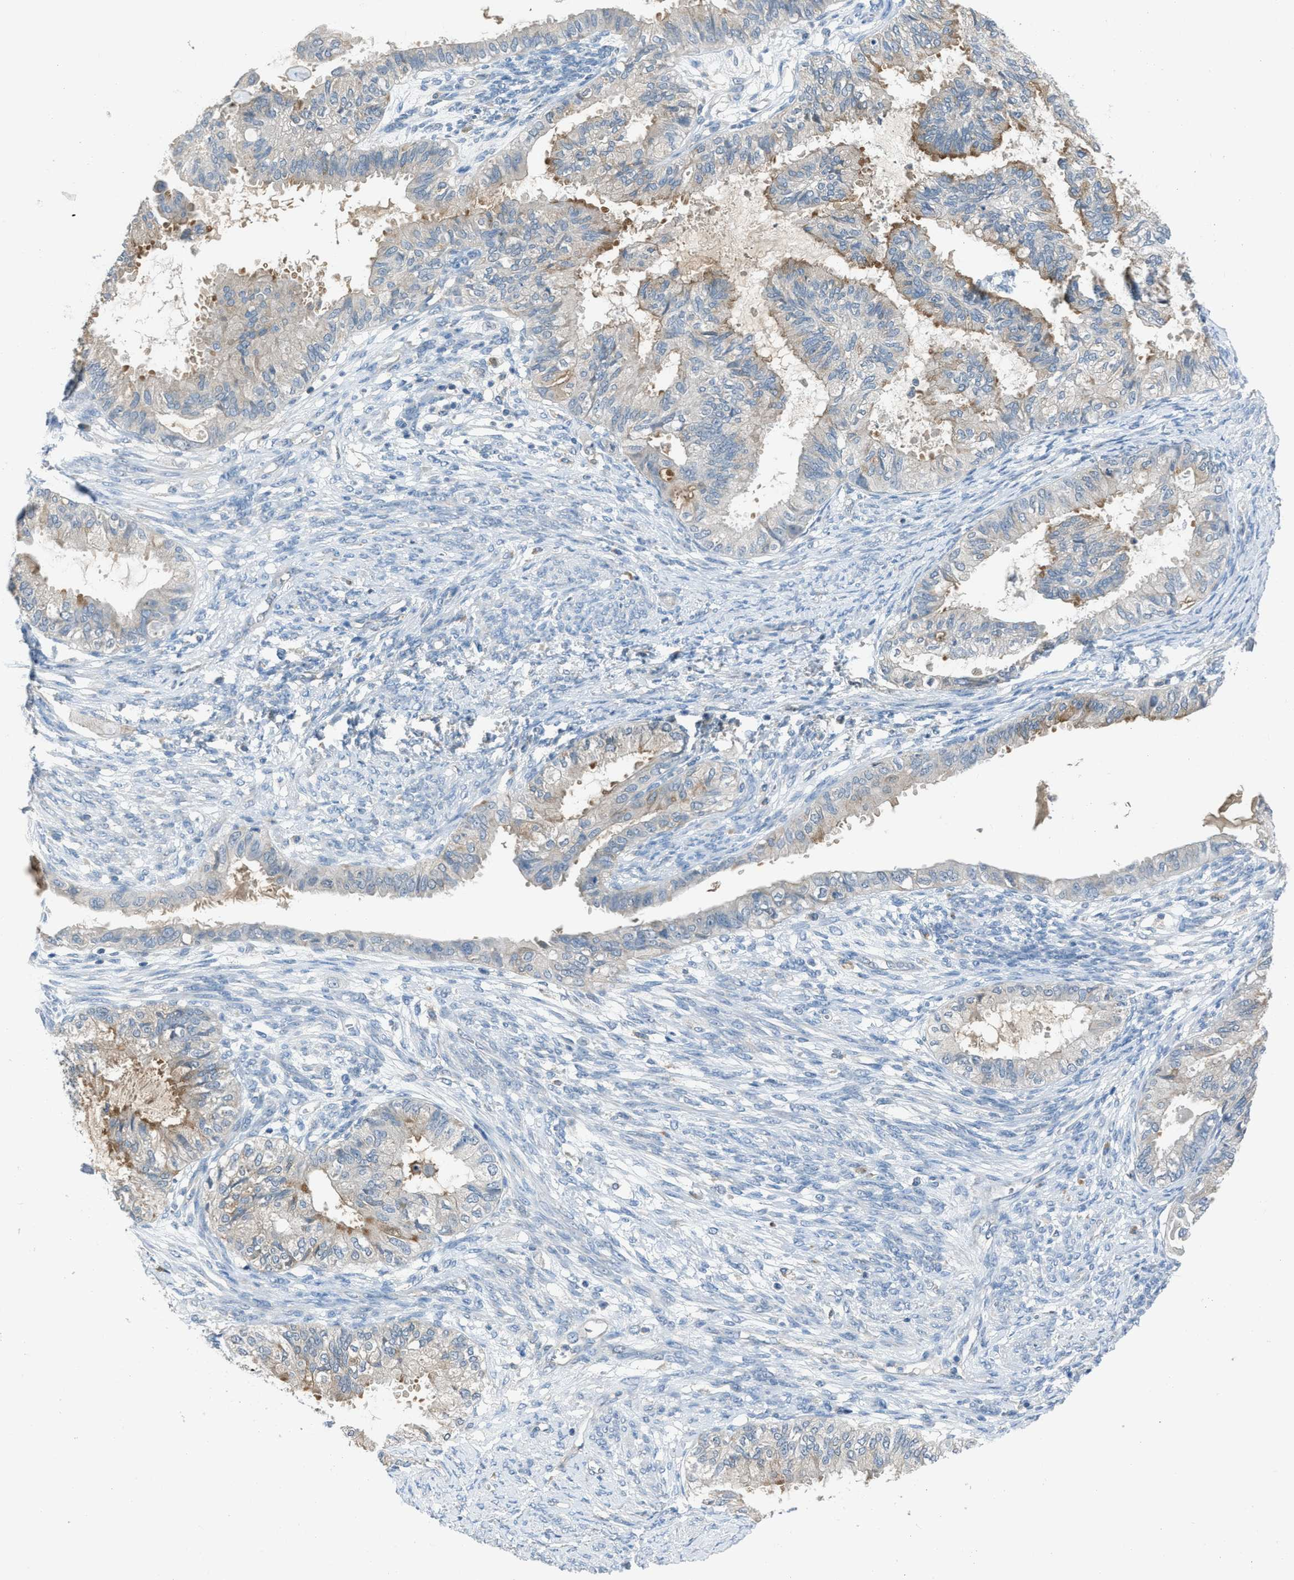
{"staining": {"intensity": "moderate", "quantity": "<25%", "location": "cytoplasmic/membranous"}, "tissue": "cervical cancer", "cell_type": "Tumor cells", "image_type": "cancer", "snomed": [{"axis": "morphology", "description": "Normal tissue, NOS"}, {"axis": "morphology", "description": "Adenocarcinoma, NOS"}, {"axis": "topography", "description": "Cervix"}, {"axis": "topography", "description": "Endometrium"}], "caption": "This is a micrograph of immunohistochemistry staining of cervical cancer, which shows moderate staining in the cytoplasmic/membranous of tumor cells.", "gene": "MIS18A", "patient": {"sex": "female", "age": 86}}